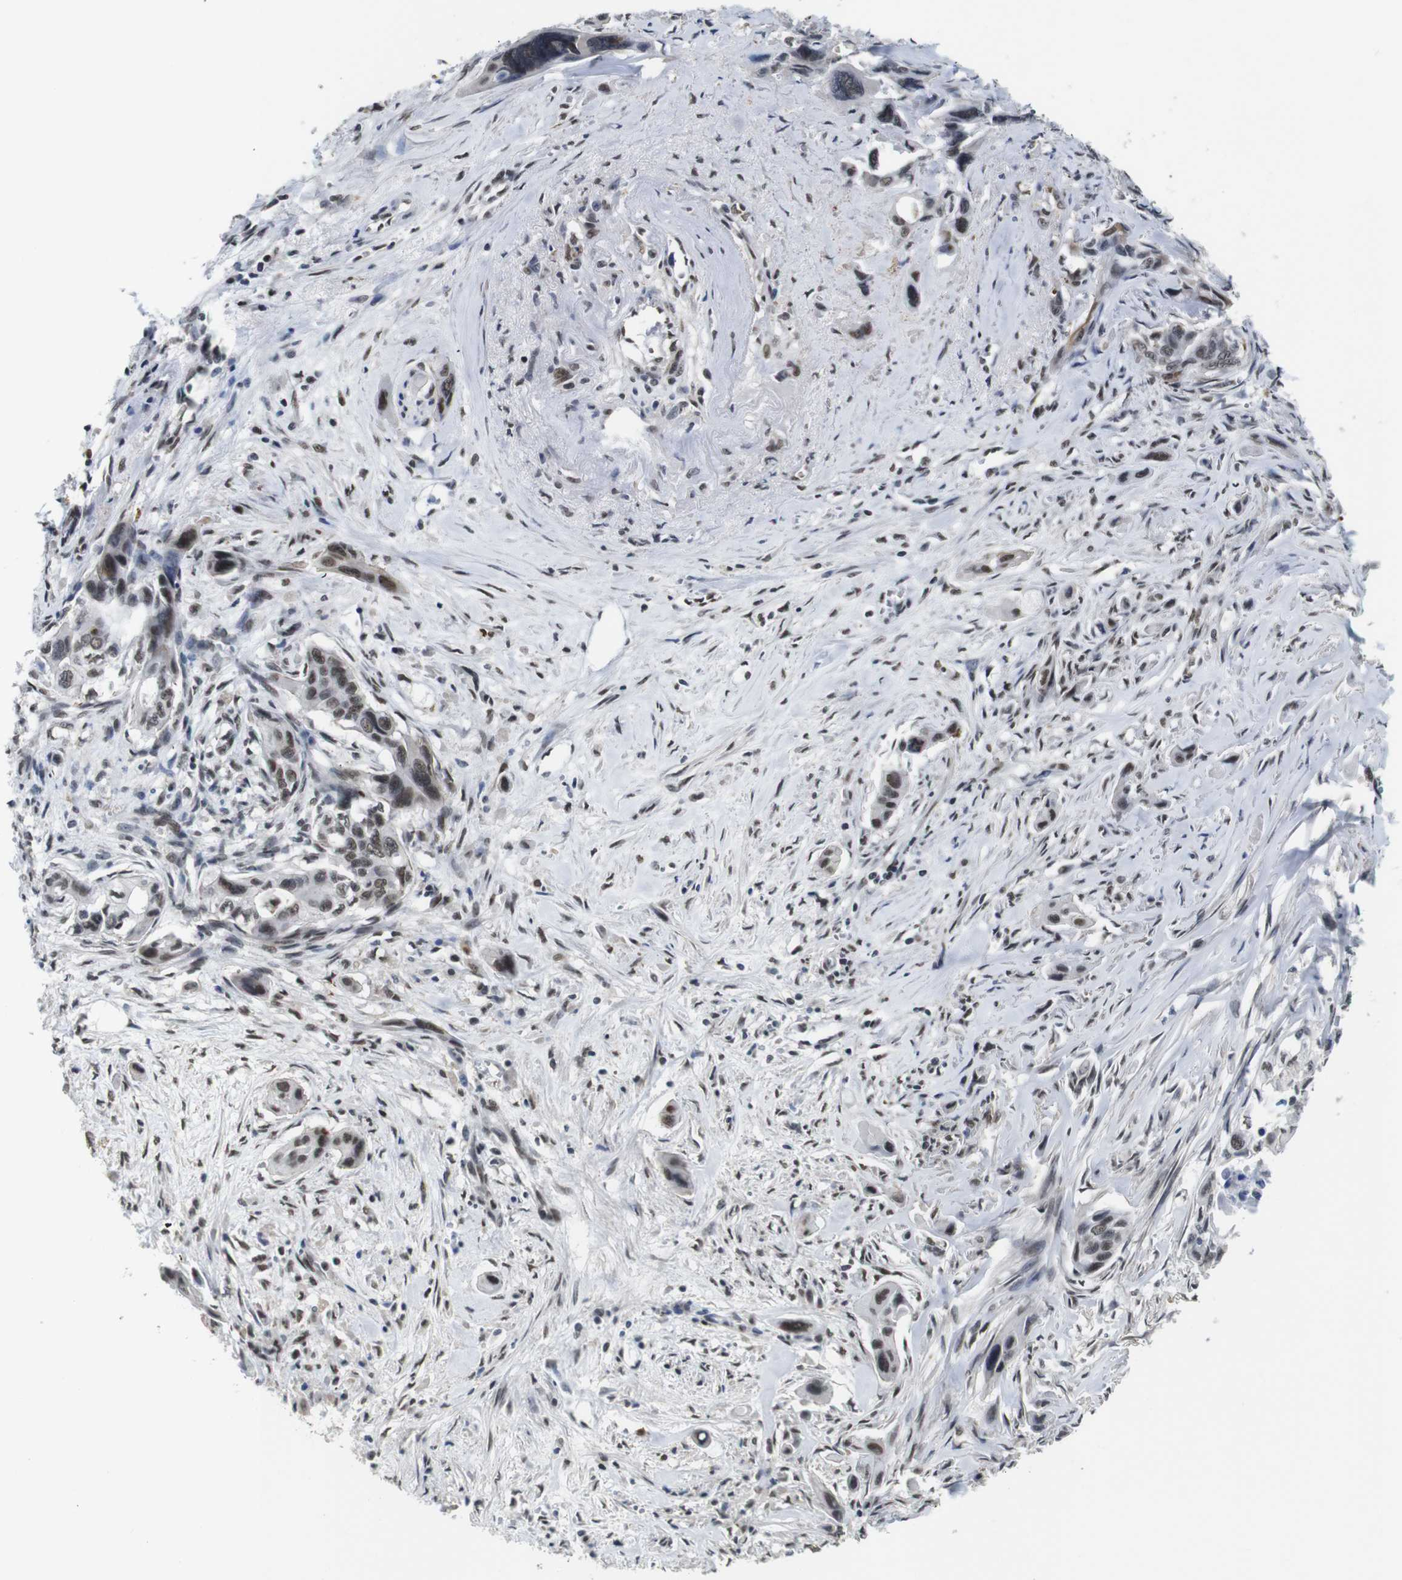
{"staining": {"intensity": "moderate", "quantity": ">75%", "location": "cytoplasmic/membranous,nuclear"}, "tissue": "pancreatic cancer", "cell_type": "Tumor cells", "image_type": "cancer", "snomed": [{"axis": "morphology", "description": "Adenocarcinoma, NOS"}, {"axis": "topography", "description": "Pancreas"}], "caption": "Brown immunohistochemical staining in pancreatic adenocarcinoma displays moderate cytoplasmic/membranous and nuclear staining in about >75% of tumor cells.", "gene": "ILDR2", "patient": {"sex": "male", "age": 73}}